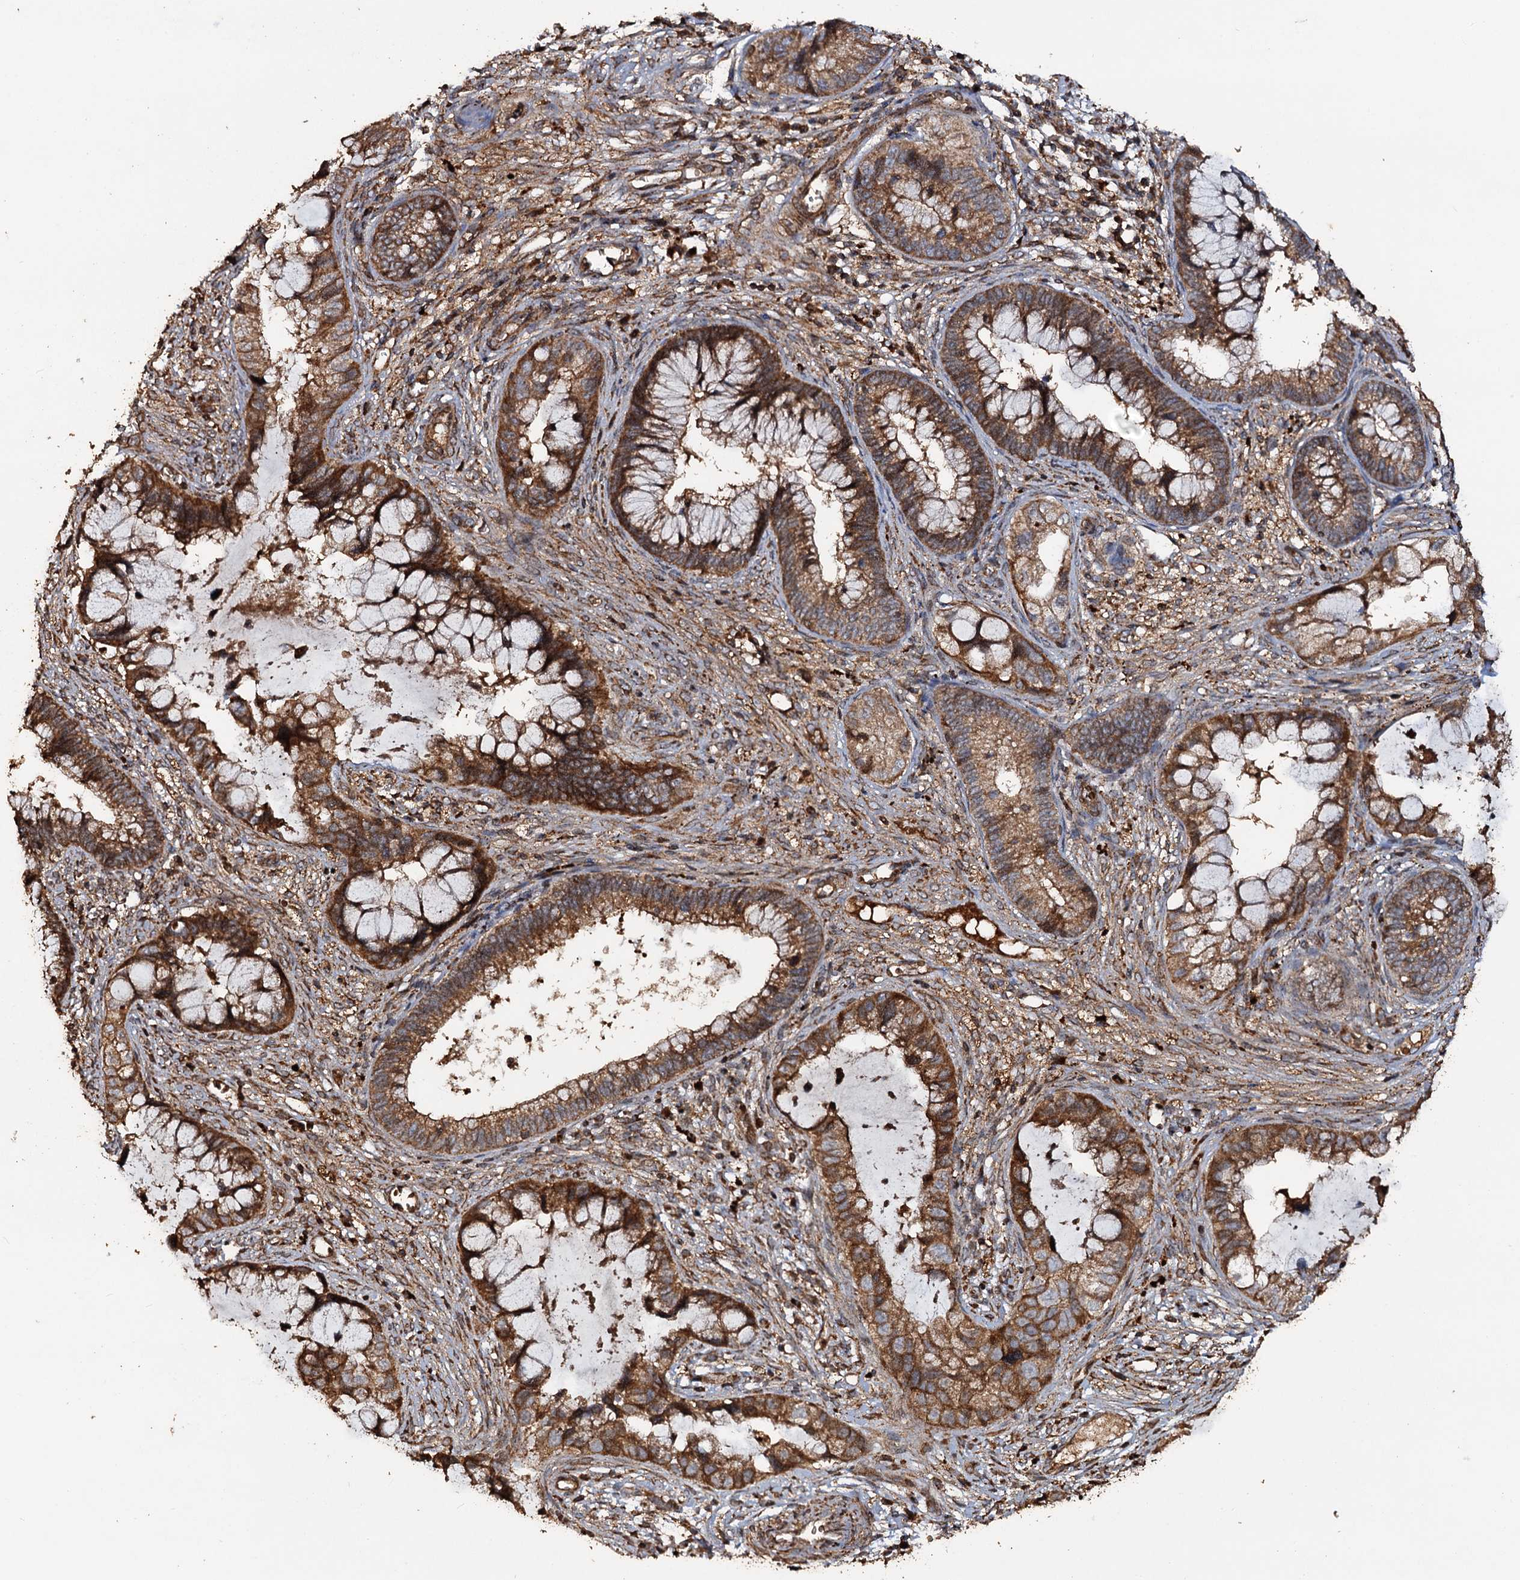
{"staining": {"intensity": "moderate", "quantity": ">75%", "location": "cytoplasmic/membranous"}, "tissue": "cervical cancer", "cell_type": "Tumor cells", "image_type": "cancer", "snomed": [{"axis": "morphology", "description": "Adenocarcinoma, NOS"}, {"axis": "topography", "description": "Cervix"}], "caption": "Immunohistochemical staining of human adenocarcinoma (cervical) exhibits medium levels of moderate cytoplasmic/membranous protein positivity in about >75% of tumor cells.", "gene": "NOTCH2NLA", "patient": {"sex": "female", "age": 44}}